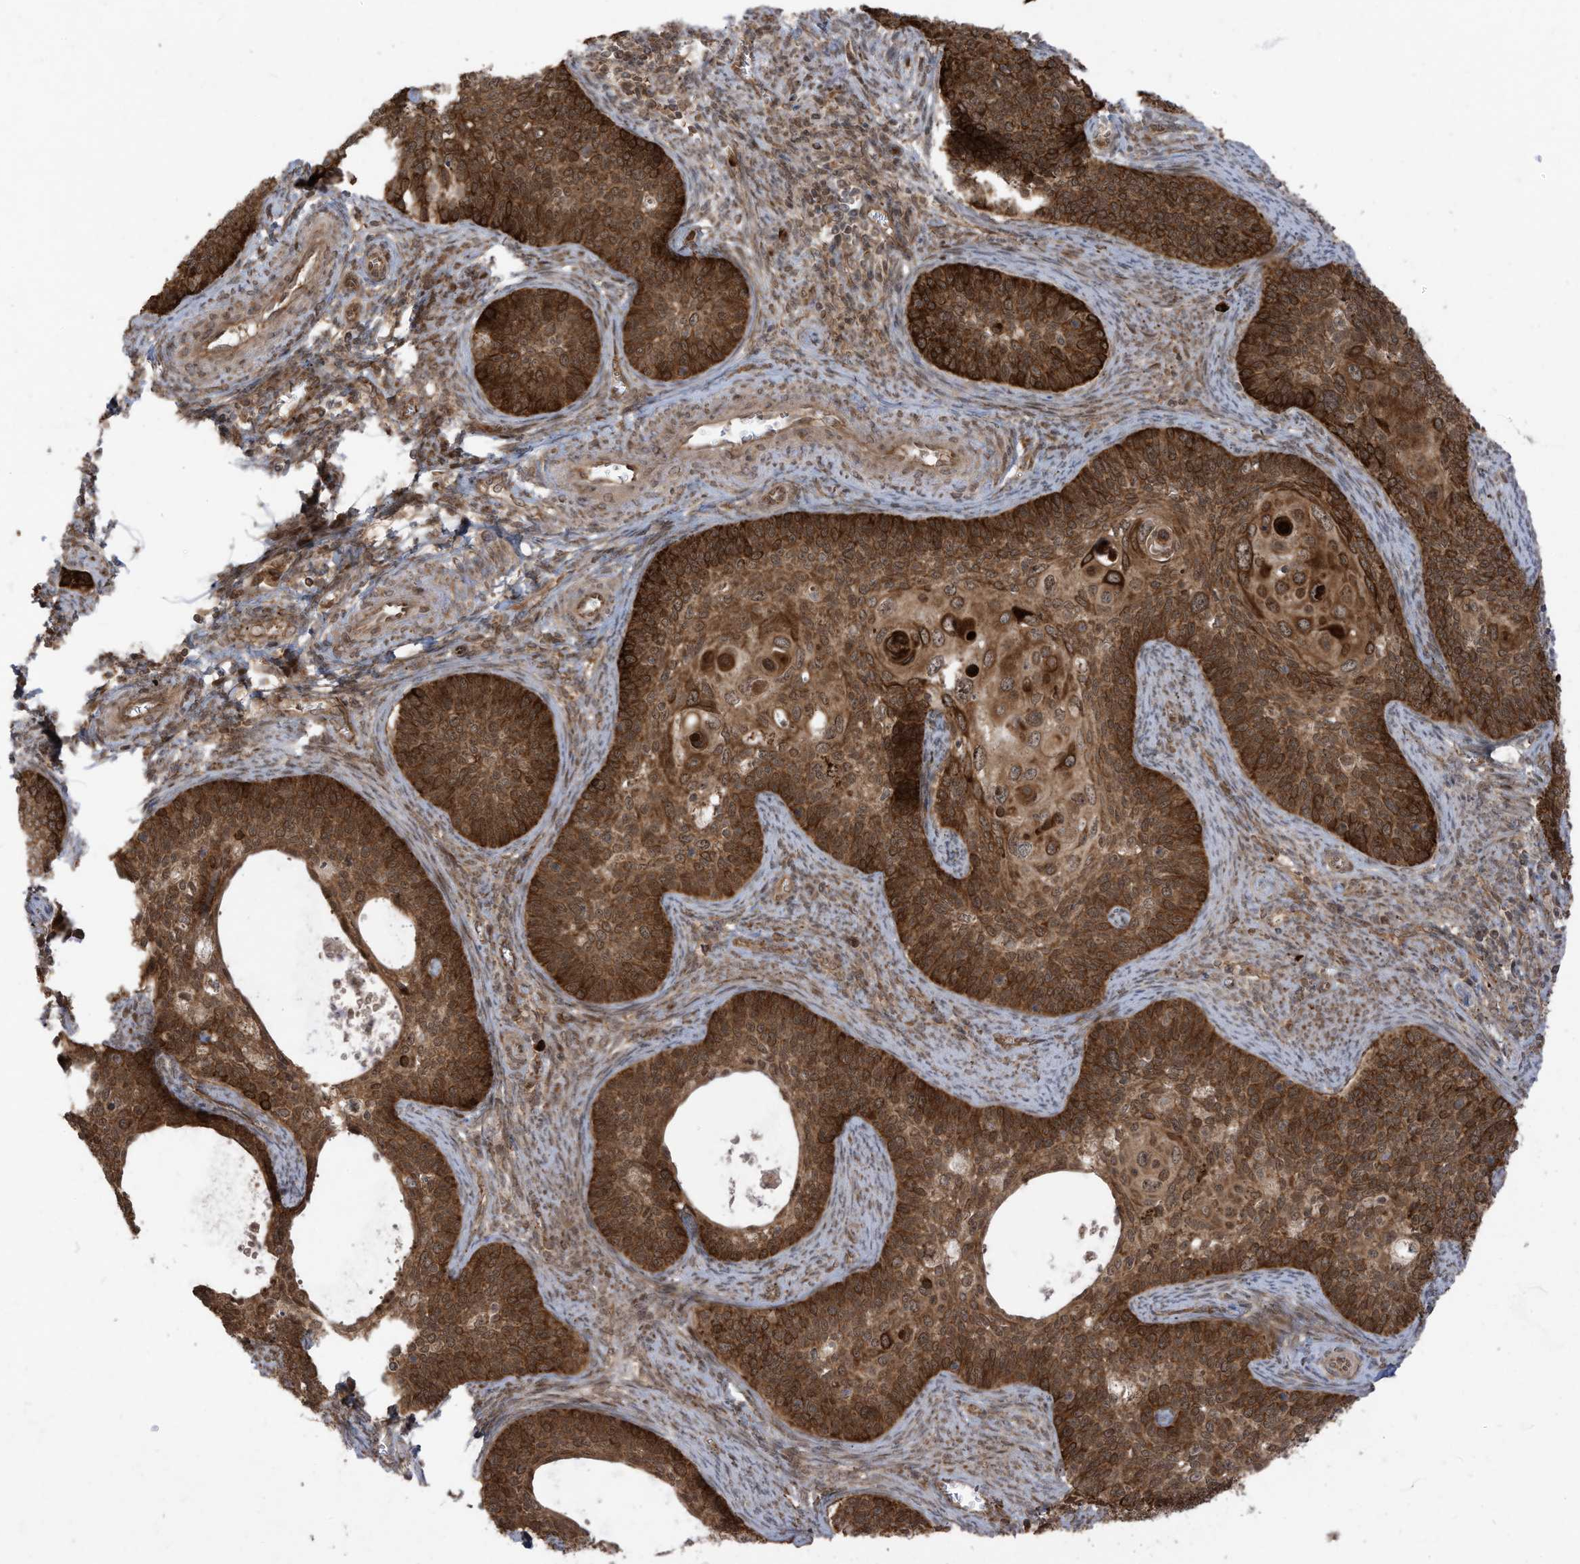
{"staining": {"intensity": "strong", "quantity": ">75%", "location": "cytoplasmic/membranous"}, "tissue": "cervical cancer", "cell_type": "Tumor cells", "image_type": "cancer", "snomed": [{"axis": "morphology", "description": "Squamous cell carcinoma, NOS"}, {"axis": "topography", "description": "Cervix"}], "caption": "Tumor cells show high levels of strong cytoplasmic/membranous staining in about >75% of cells in human cervical cancer (squamous cell carcinoma).", "gene": "TRIM67", "patient": {"sex": "female", "age": 33}}